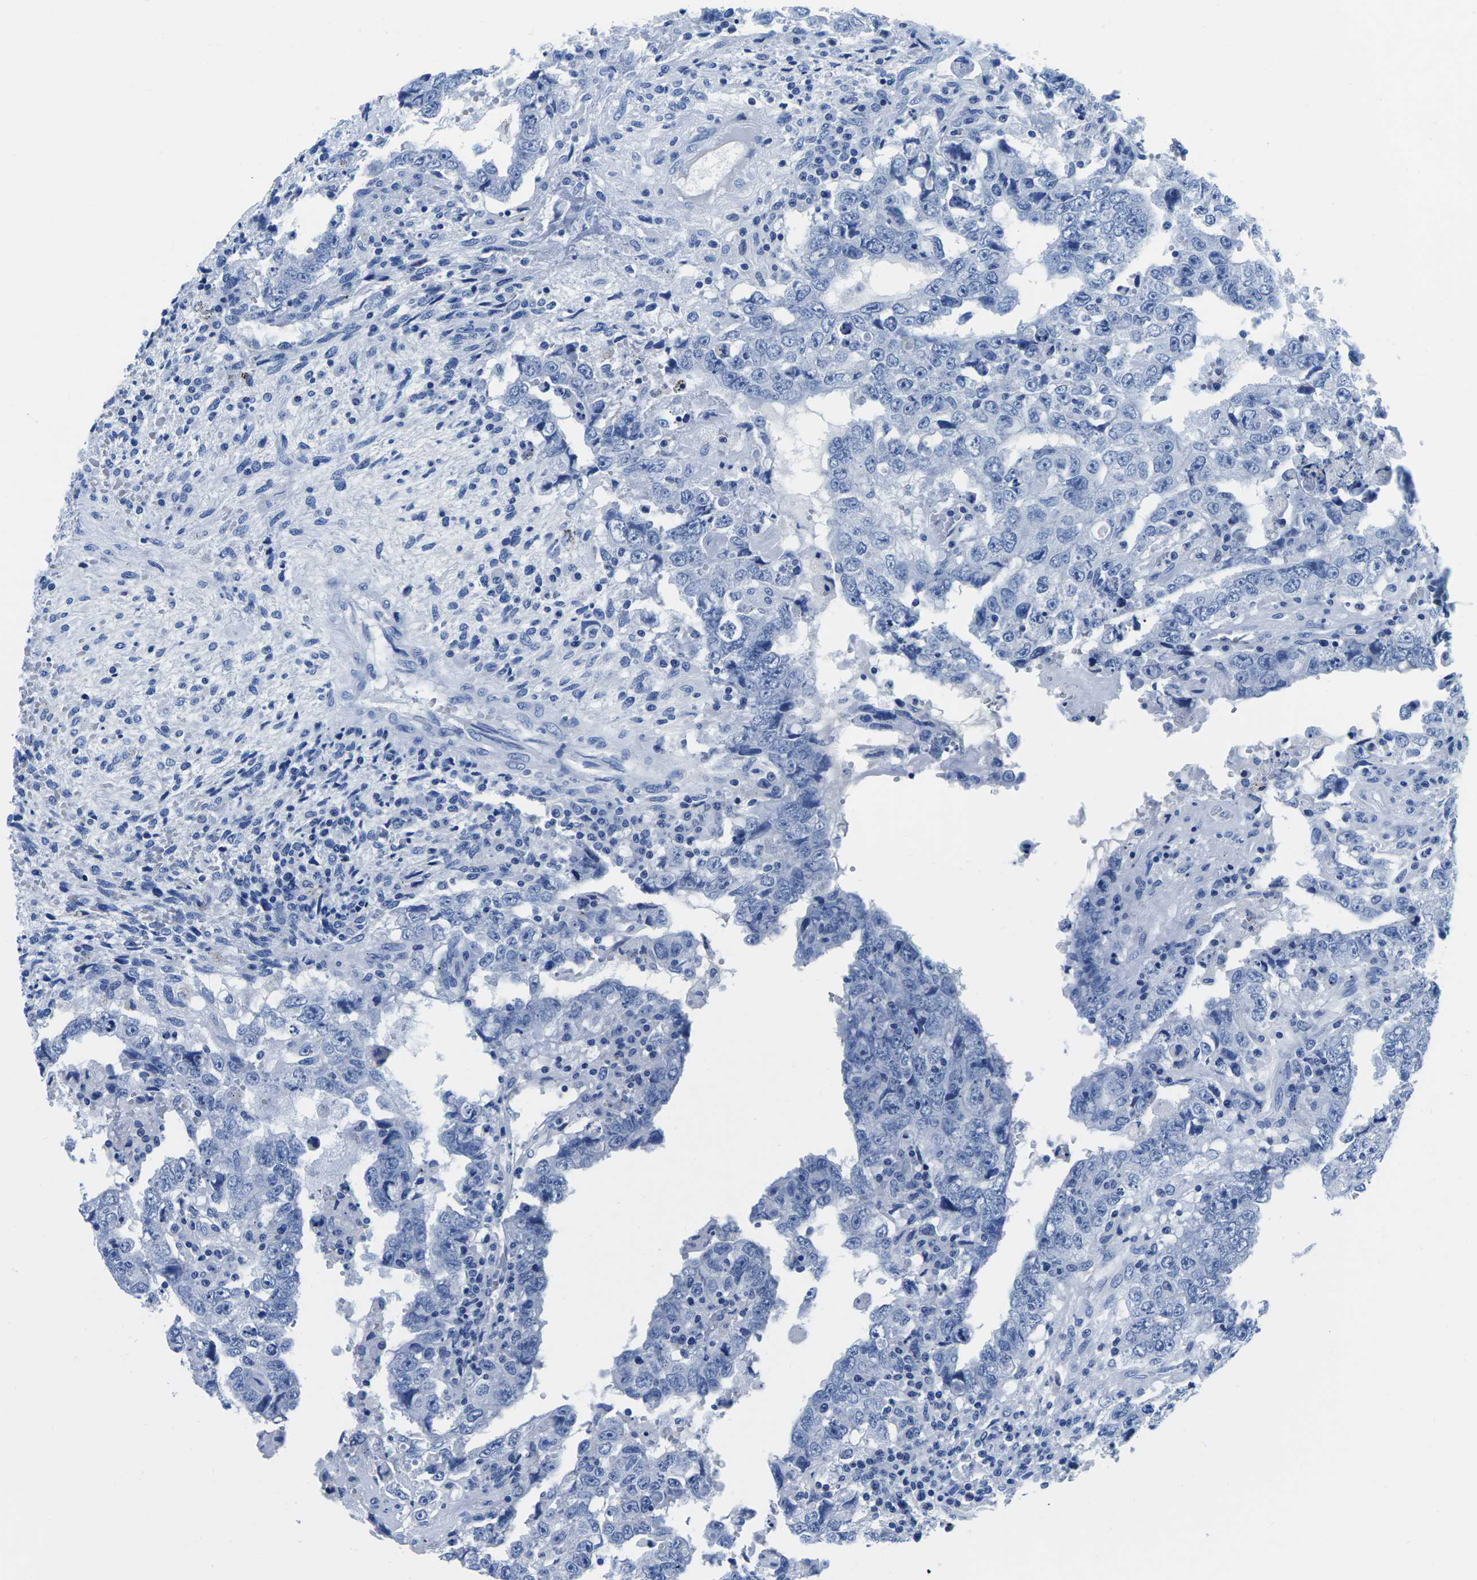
{"staining": {"intensity": "negative", "quantity": "none", "location": "none"}, "tissue": "testis cancer", "cell_type": "Tumor cells", "image_type": "cancer", "snomed": [{"axis": "morphology", "description": "Carcinoma, Embryonal, NOS"}, {"axis": "topography", "description": "Testis"}], "caption": "Testis cancer (embryonal carcinoma) was stained to show a protein in brown. There is no significant expression in tumor cells.", "gene": "CYP1A2", "patient": {"sex": "male", "age": 26}}